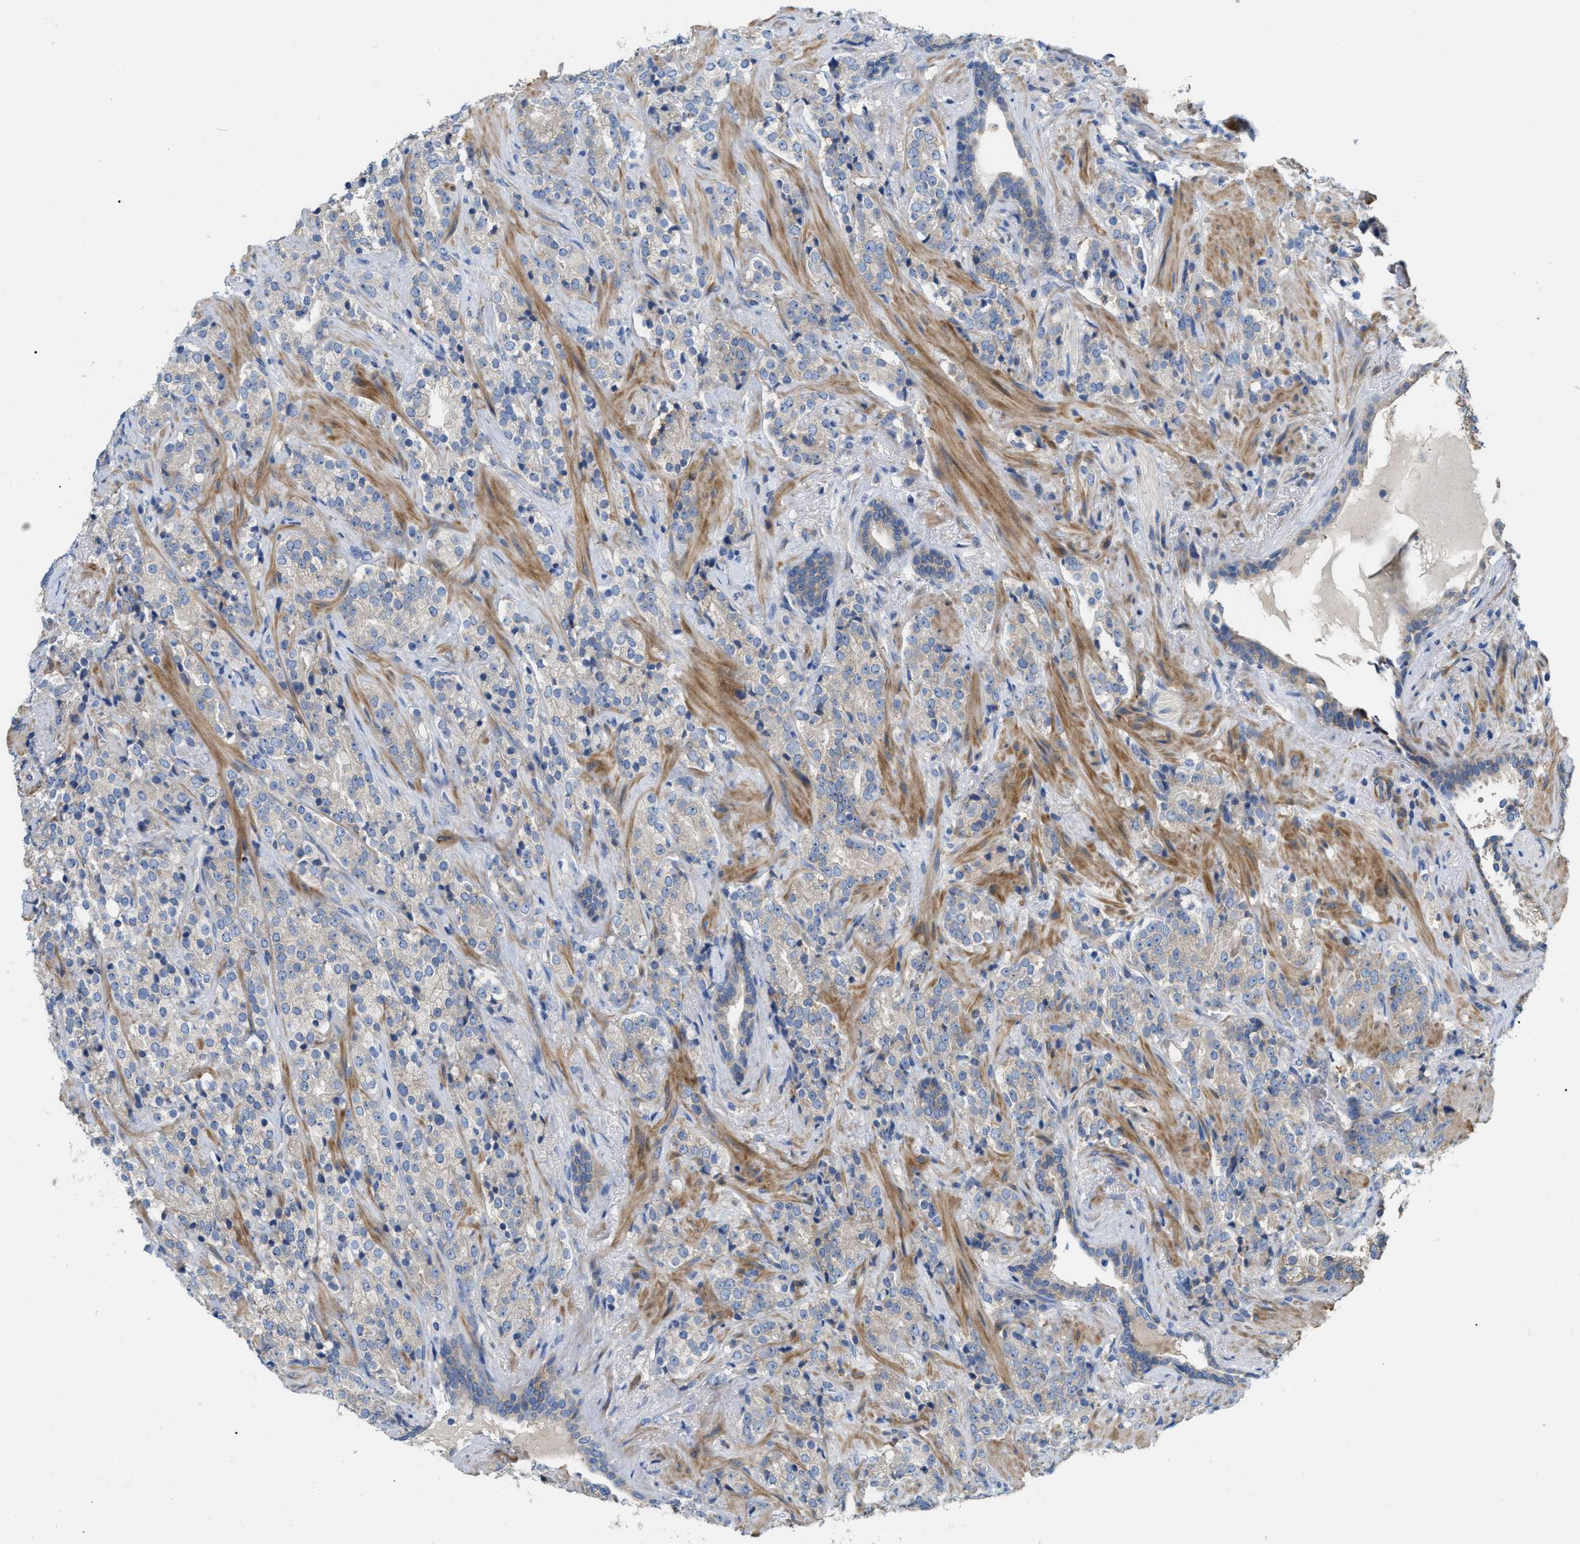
{"staining": {"intensity": "negative", "quantity": "none", "location": "none"}, "tissue": "prostate cancer", "cell_type": "Tumor cells", "image_type": "cancer", "snomed": [{"axis": "morphology", "description": "Adenocarcinoma, High grade"}, {"axis": "topography", "description": "Prostate"}], "caption": "Immunohistochemical staining of prostate cancer demonstrates no significant expression in tumor cells. (DAB IHC with hematoxylin counter stain).", "gene": "DHX58", "patient": {"sex": "male", "age": 71}}